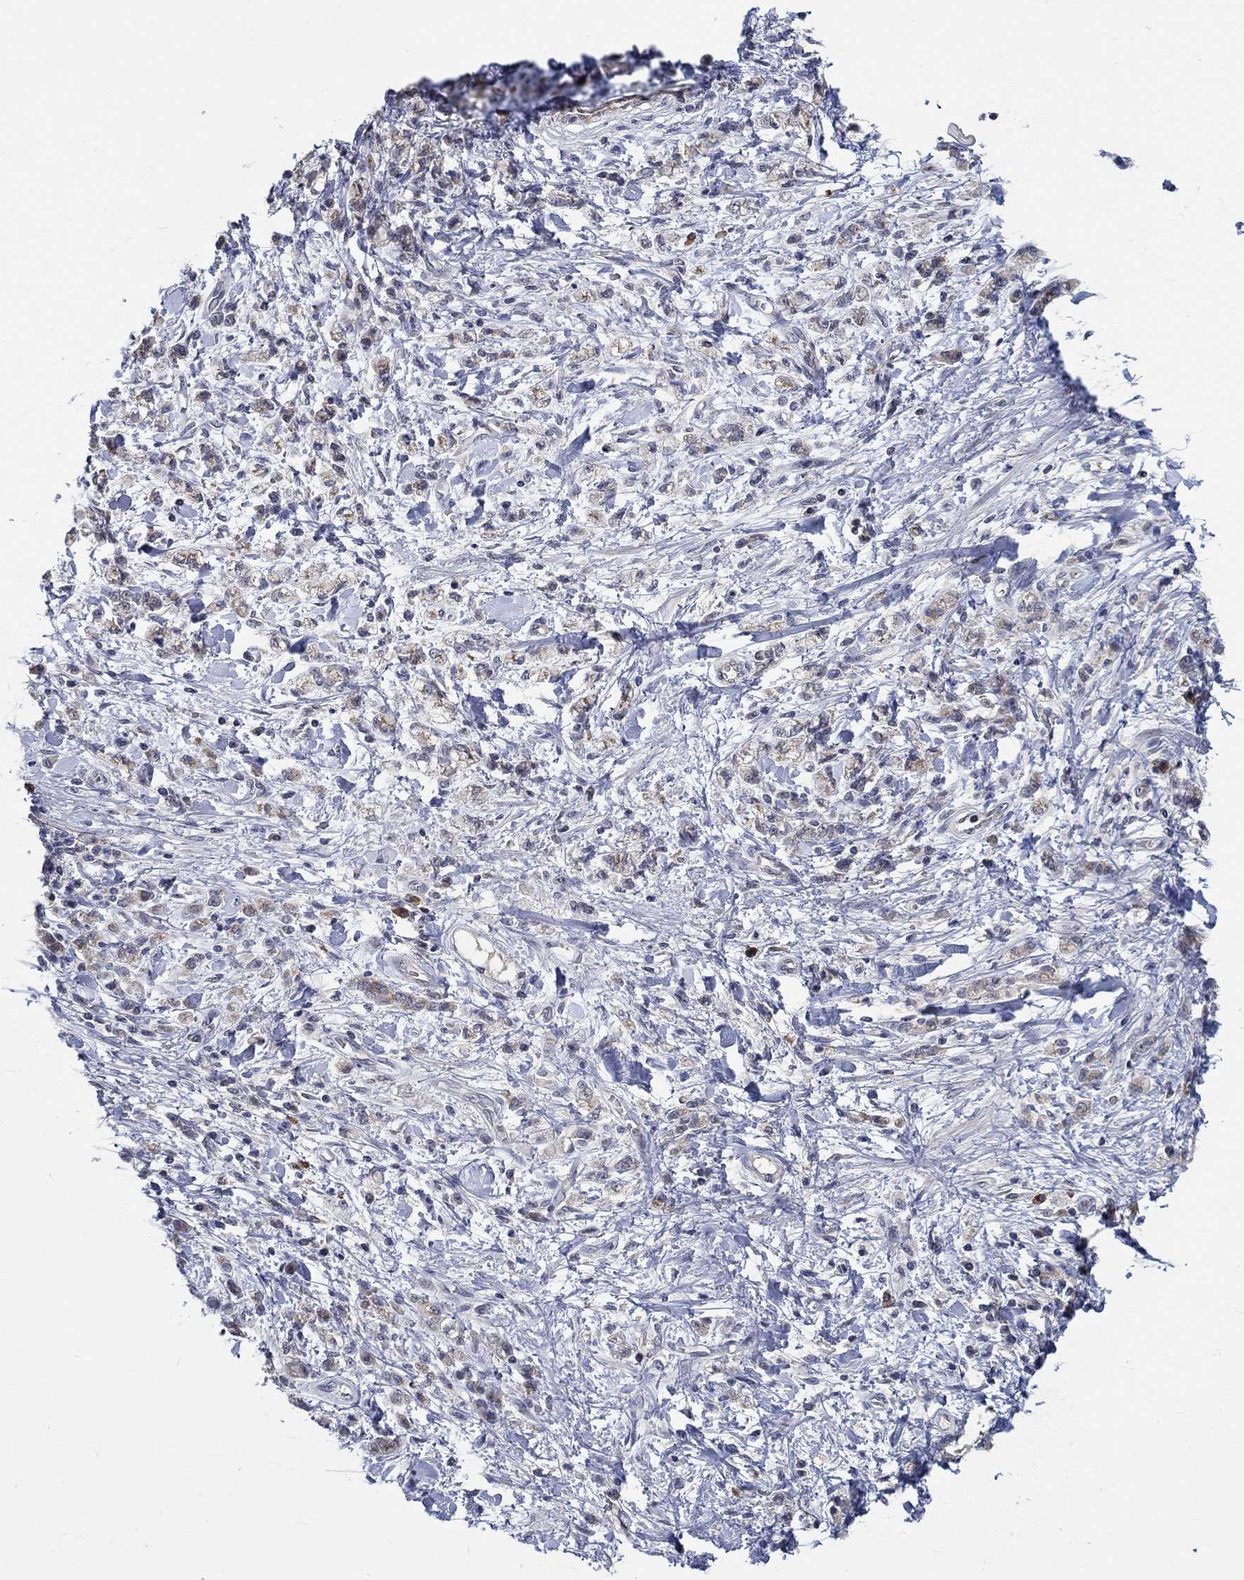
{"staining": {"intensity": "moderate", "quantity": "25%-75%", "location": "cytoplasmic/membranous"}, "tissue": "stomach cancer", "cell_type": "Tumor cells", "image_type": "cancer", "snomed": [{"axis": "morphology", "description": "Adenocarcinoma, NOS"}, {"axis": "topography", "description": "Stomach"}], "caption": "Immunohistochemical staining of stomach cancer (adenocarcinoma) shows medium levels of moderate cytoplasmic/membranous protein expression in approximately 25%-75% of tumor cells. (DAB (3,3'-diaminobenzidine) IHC, brown staining for protein, blue staining for nuclei).", "gene": "WASF1", "patient": {"sex": "male", "age": 77}}